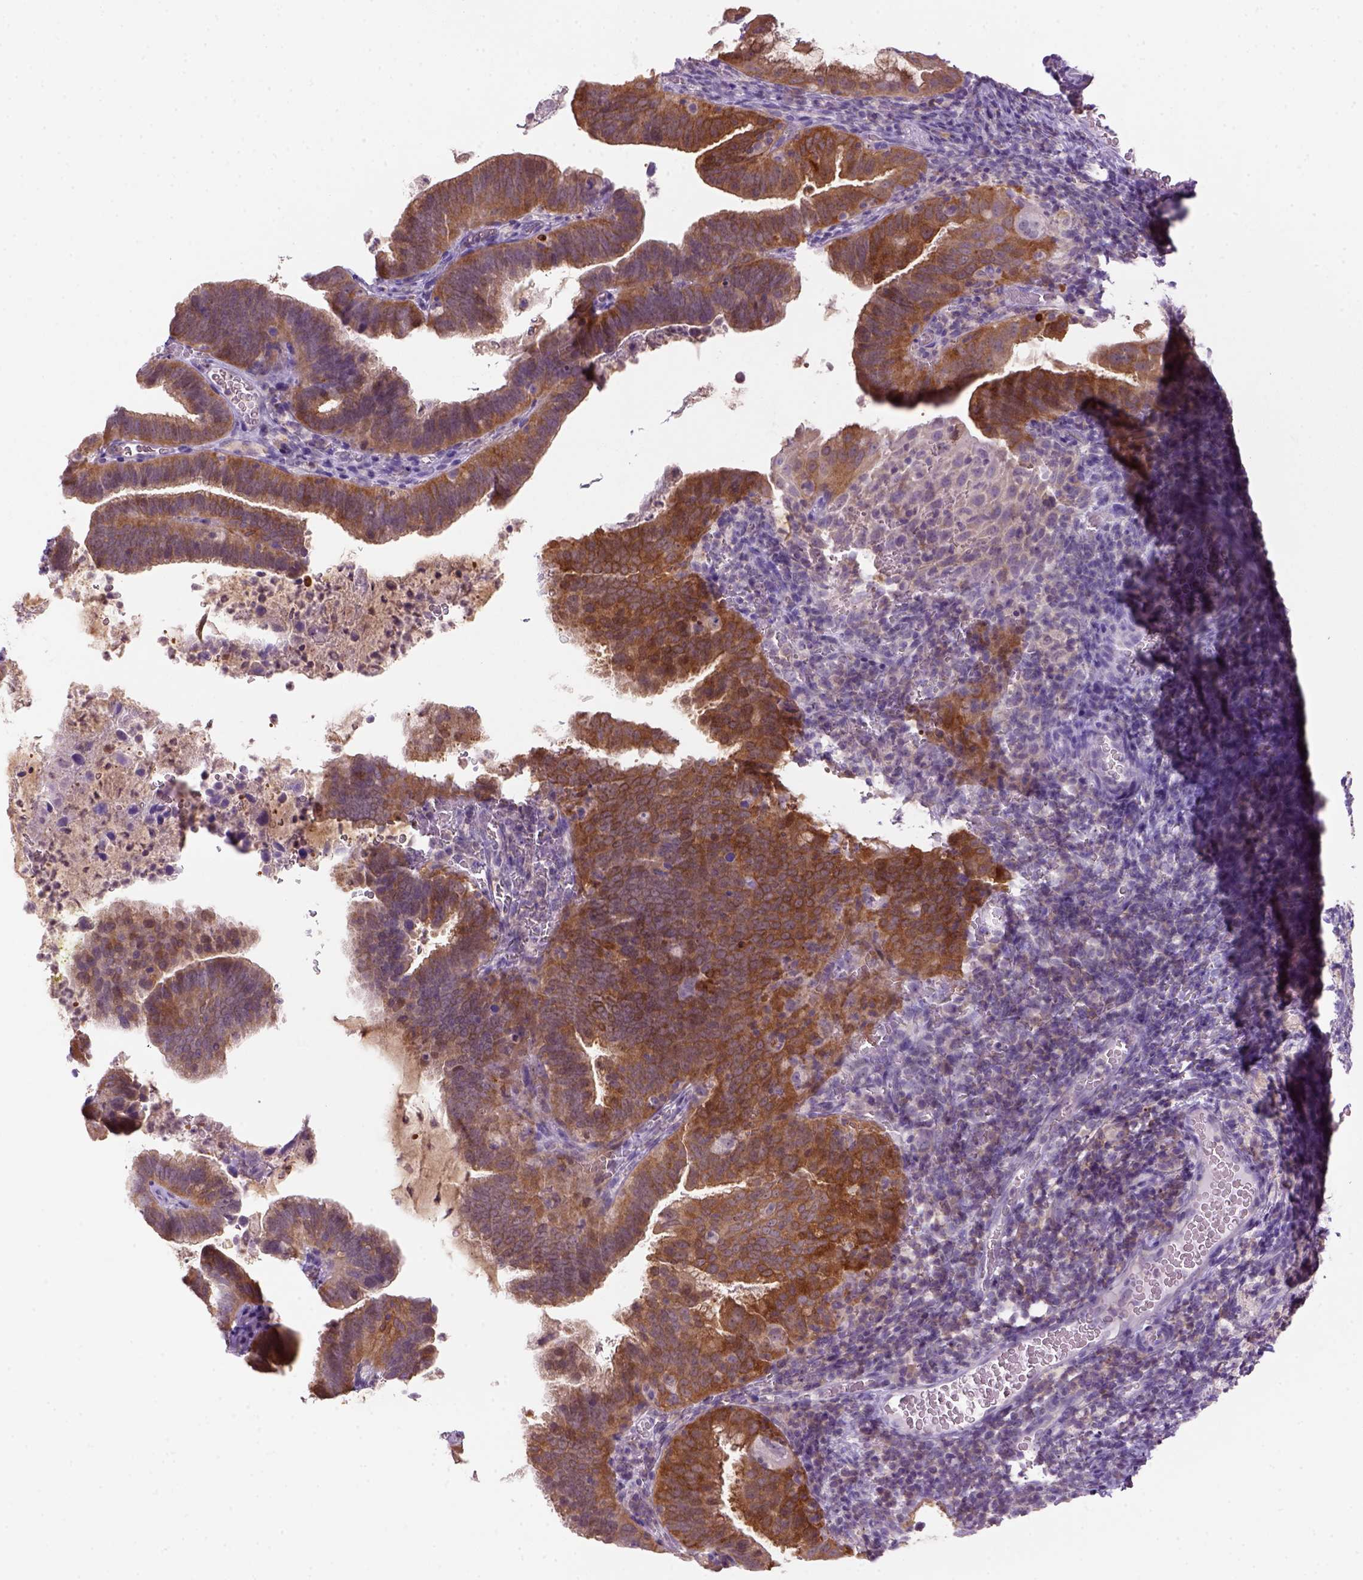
{"staining": {"intensity": "moderate", "quantity": ">75%", "location": "cytoplasmic/membranous"}, "tissue": "cervical cancer", "cell_type": "Tumor cells", "image_type": "cancer", "snomed": [{"axis": "morphology", "description": "Adenocarcinoma, NOS"}, {"axis": "topography", "description": "Cervix"}], "caption": "Approximately >75% of tumor cells in cervical adenocarcinoma show moderate cytoplasmic/membranous protein positivity as visualized by brown immunohistochemical staining.", "gene": "GOT1", "patient": {"sex": "female", "age": 61}}